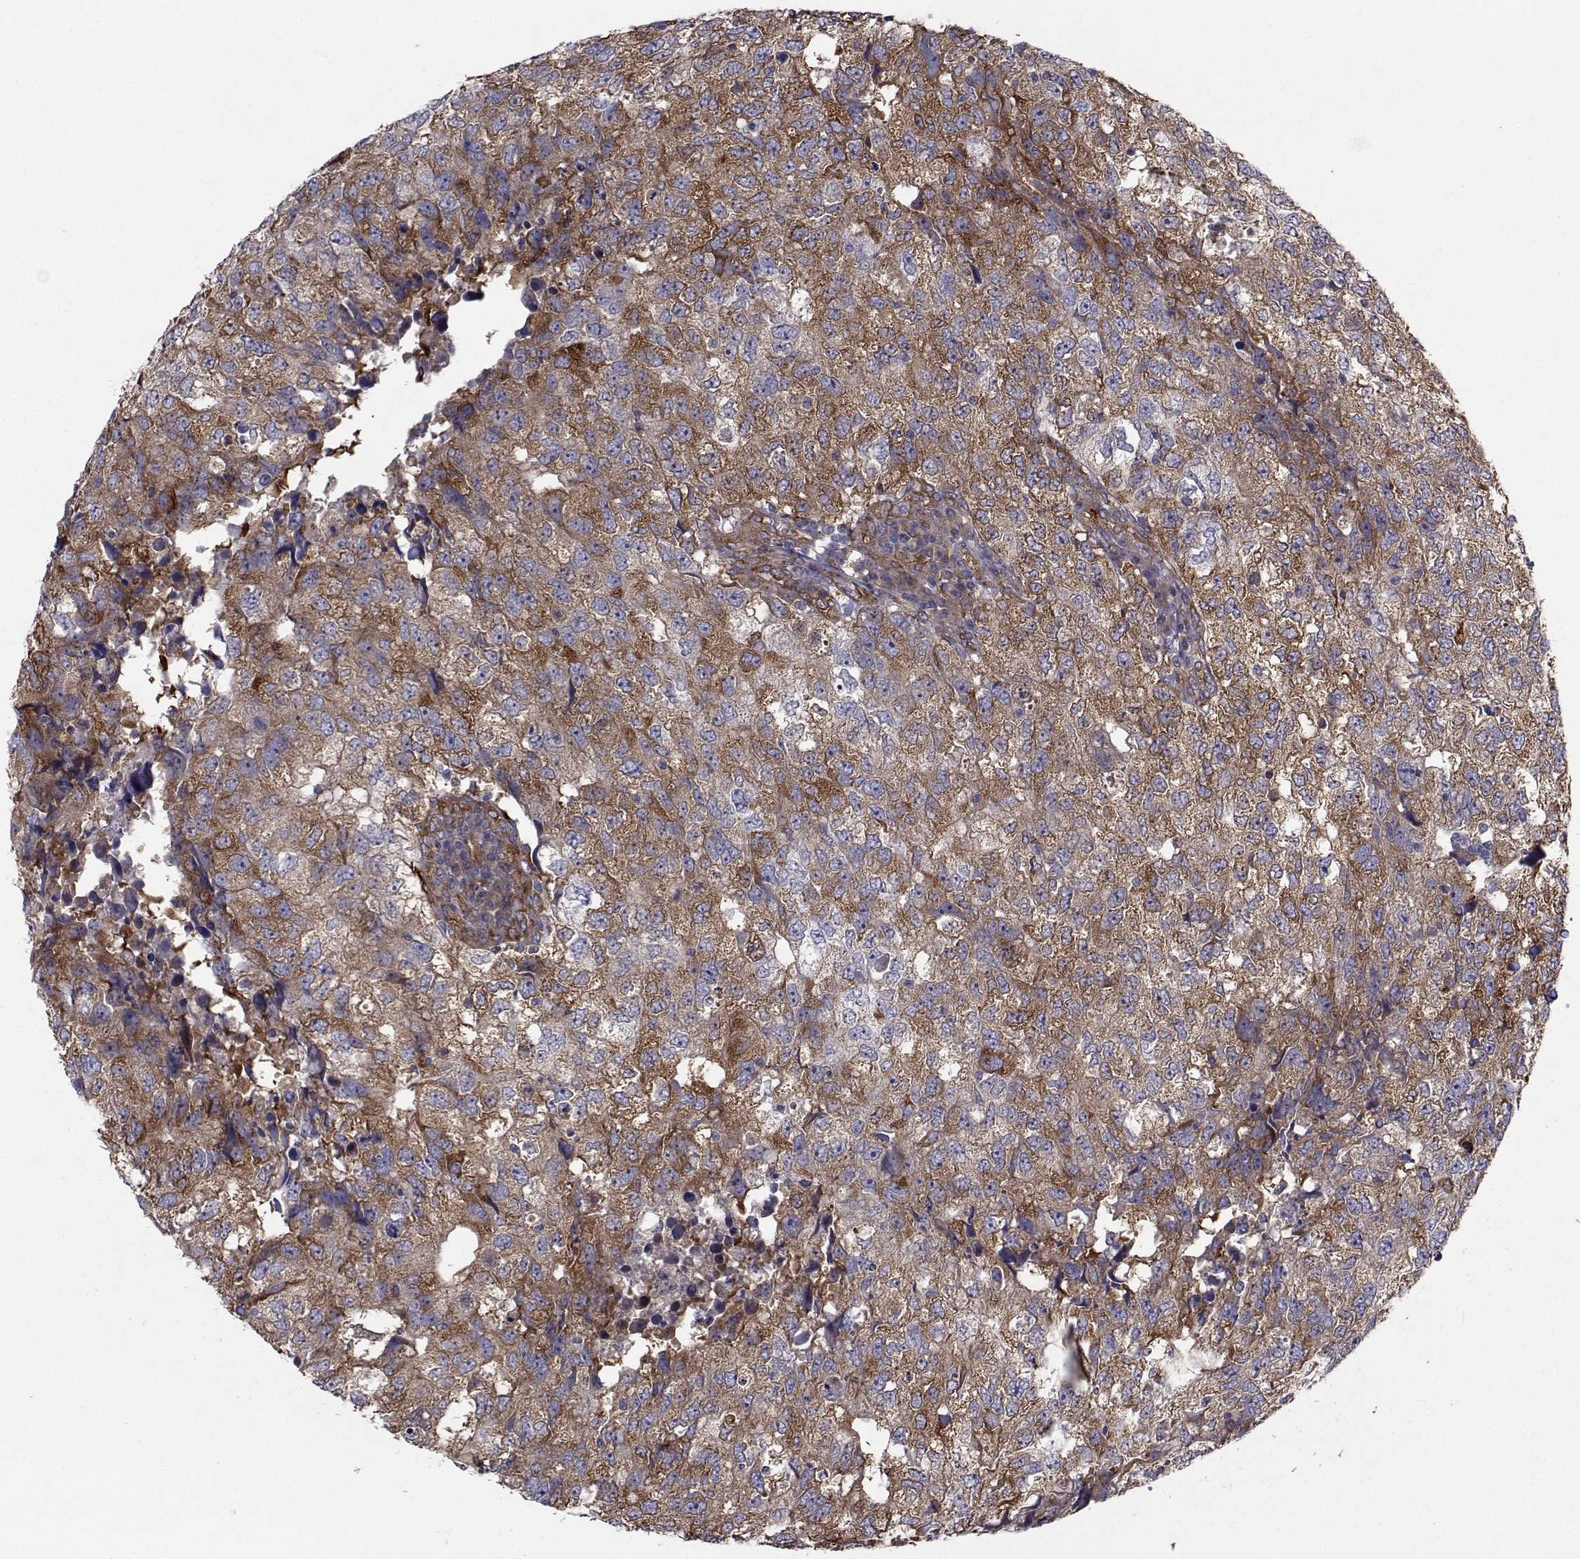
{"staining": {"intensity": "moderate", "quantity": "25%-75%", "location": "cytoplasmic/membranous"}, "tissue": "breast cancer", "cell_type": "Tumor cells", "image_type": "cancer", "snomed": [{"axis": "morphology", "description": "Duct carcinoma"}, {"axis": "topography", "description": "Breast"}], "caption": "Moderate cytoplasmic/membranous positivity is appreciated in about 25%-75% of tumor cells in breast cancer.", "gene": "TRIP10", "patient": {"sex": "female", "age": 30}}